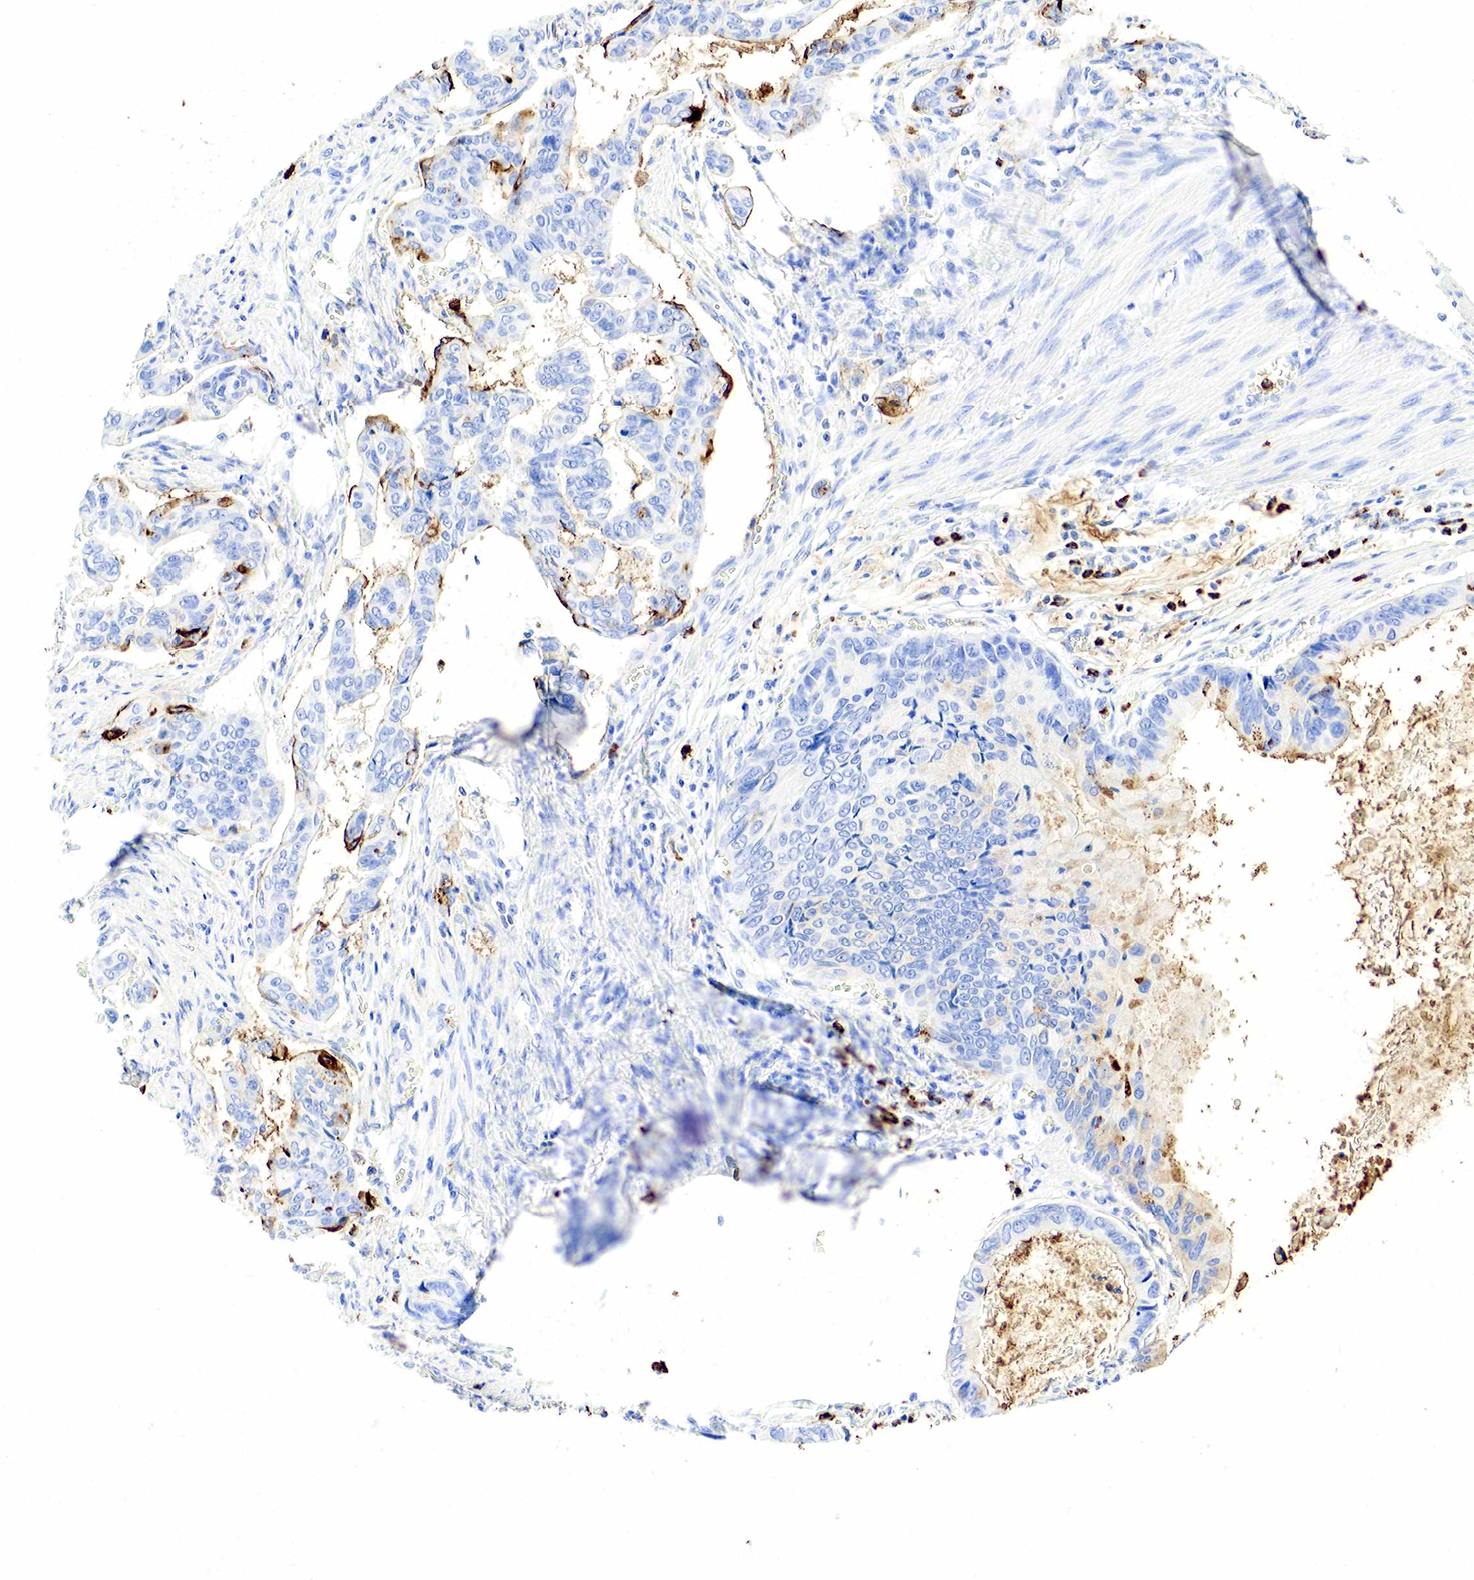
{"staining": {"intensity": "moderate", "quantity": "25%-75%", "location": "cytoplasmic/membranous"}, "tissue": "stomach cancer", "cell_type": "Tumor cells", "image_type": "cancer", "snomed": [{"axis": "morphology", "description": "Adenocarcinoma, NOS"}, {"axis": "topography", "description": "Stomach, upper"}], "caption": "Immunohistochemical staining of human adenocarcinoma (stomach) shows medium levels of moderate cytoplasmic/membranous staining in about 25%-75% of tumor cells.", "gene": "FUT4", "patient": {"sex": "male", "age": 80}}